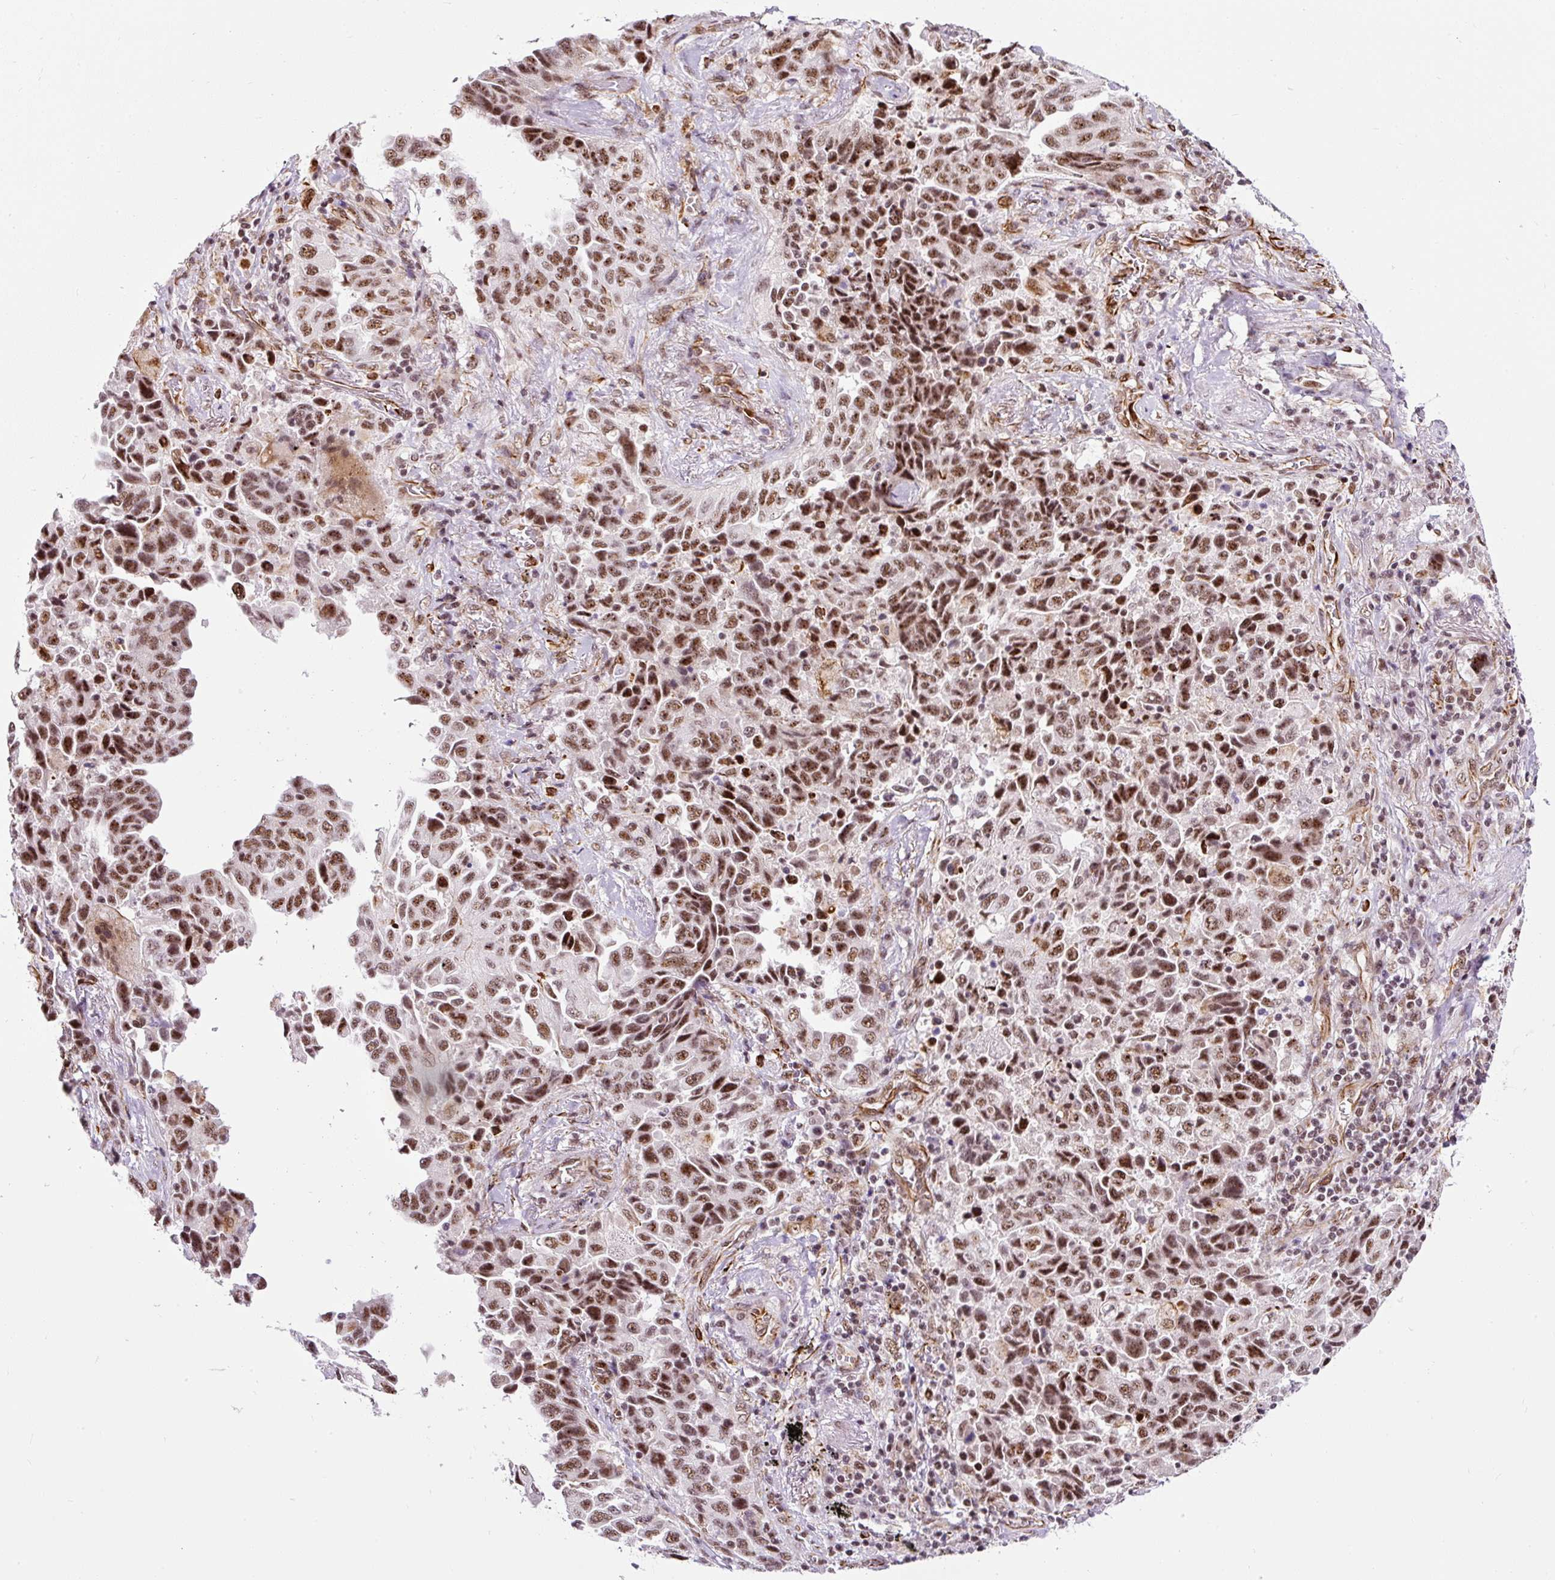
{"staining": {"intensity": "strong", "quantity": ">75%", "location": "nuclear"}, "tissue": "lung cancer", "cell_type": "Tumor cells", "image_type": "cancer", "snomed": [{"axis": "morphology", "description": "Adenocarcinoma, NOS"}, {"axis": "topography", "description": "Lung"}], "caption": "The photomicrograph displays immunohistochemical staining of lung cancer (adenocarcinoma). There is strong nuclear expression is identified in about >75% of tumor cells.", "gene": "LUC7L2", "patient": {"sex": "female", "age": 51}}